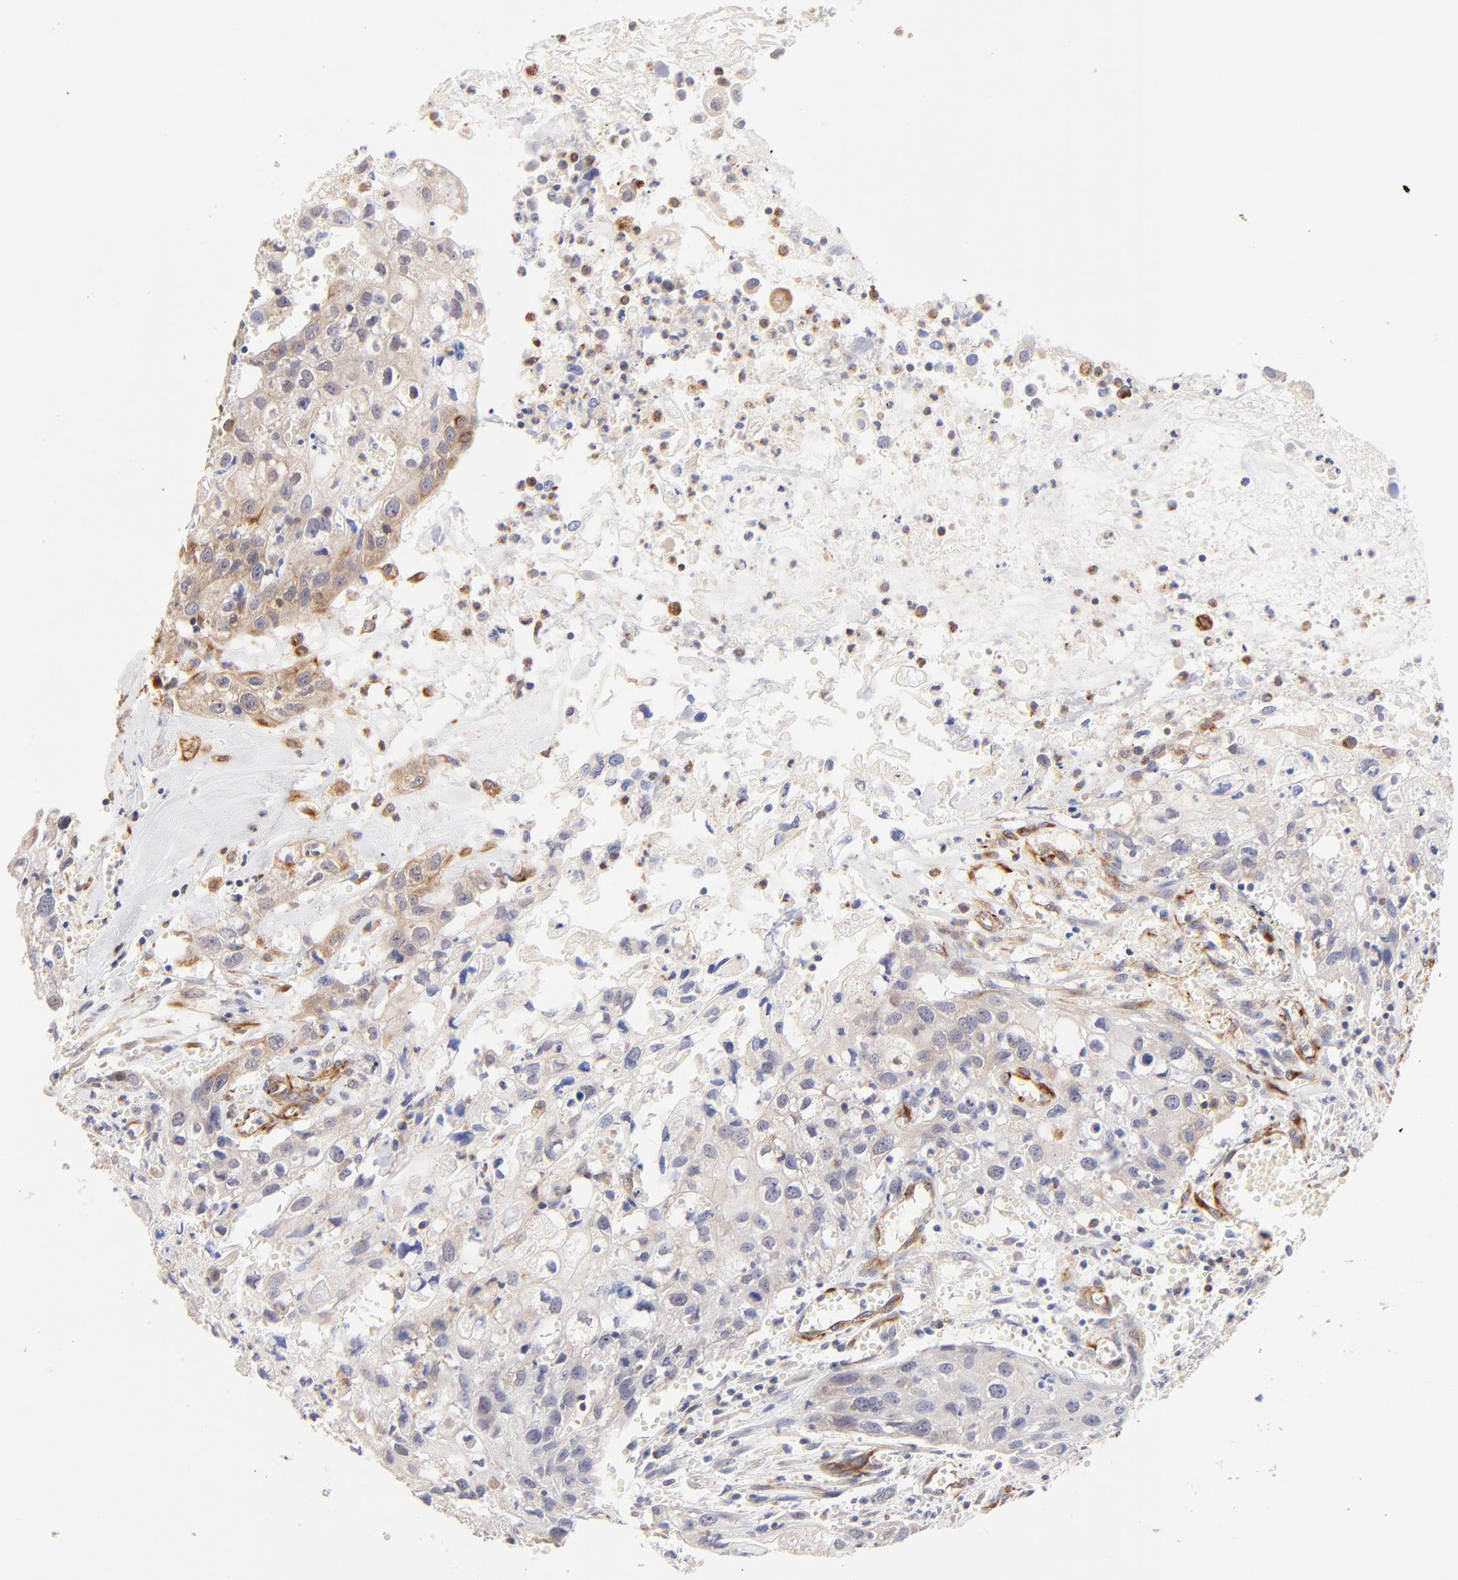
{"staining": {"intensity": "weak", "quantity": ">75%", "location": "cytoplasmic/membranous"}, "tissue": "urothelial cancer", "cell_type": "Tumor cells", "image_type": "cancer", "snomed": [{"axis": "morphology", "description": "Urothelial carcinoma, High grade"}, {"axis": "topography", "description": "Urinary bladder"}], "caption": "Human urothelial carcinoma (high-grade) stained with a brown dye exhibits weak cytoplasmic/membranous positive staining in about >75% of tumor cells.", "gene": "TNFAIP3", "patient": {"sex": "male", "age": 54}}